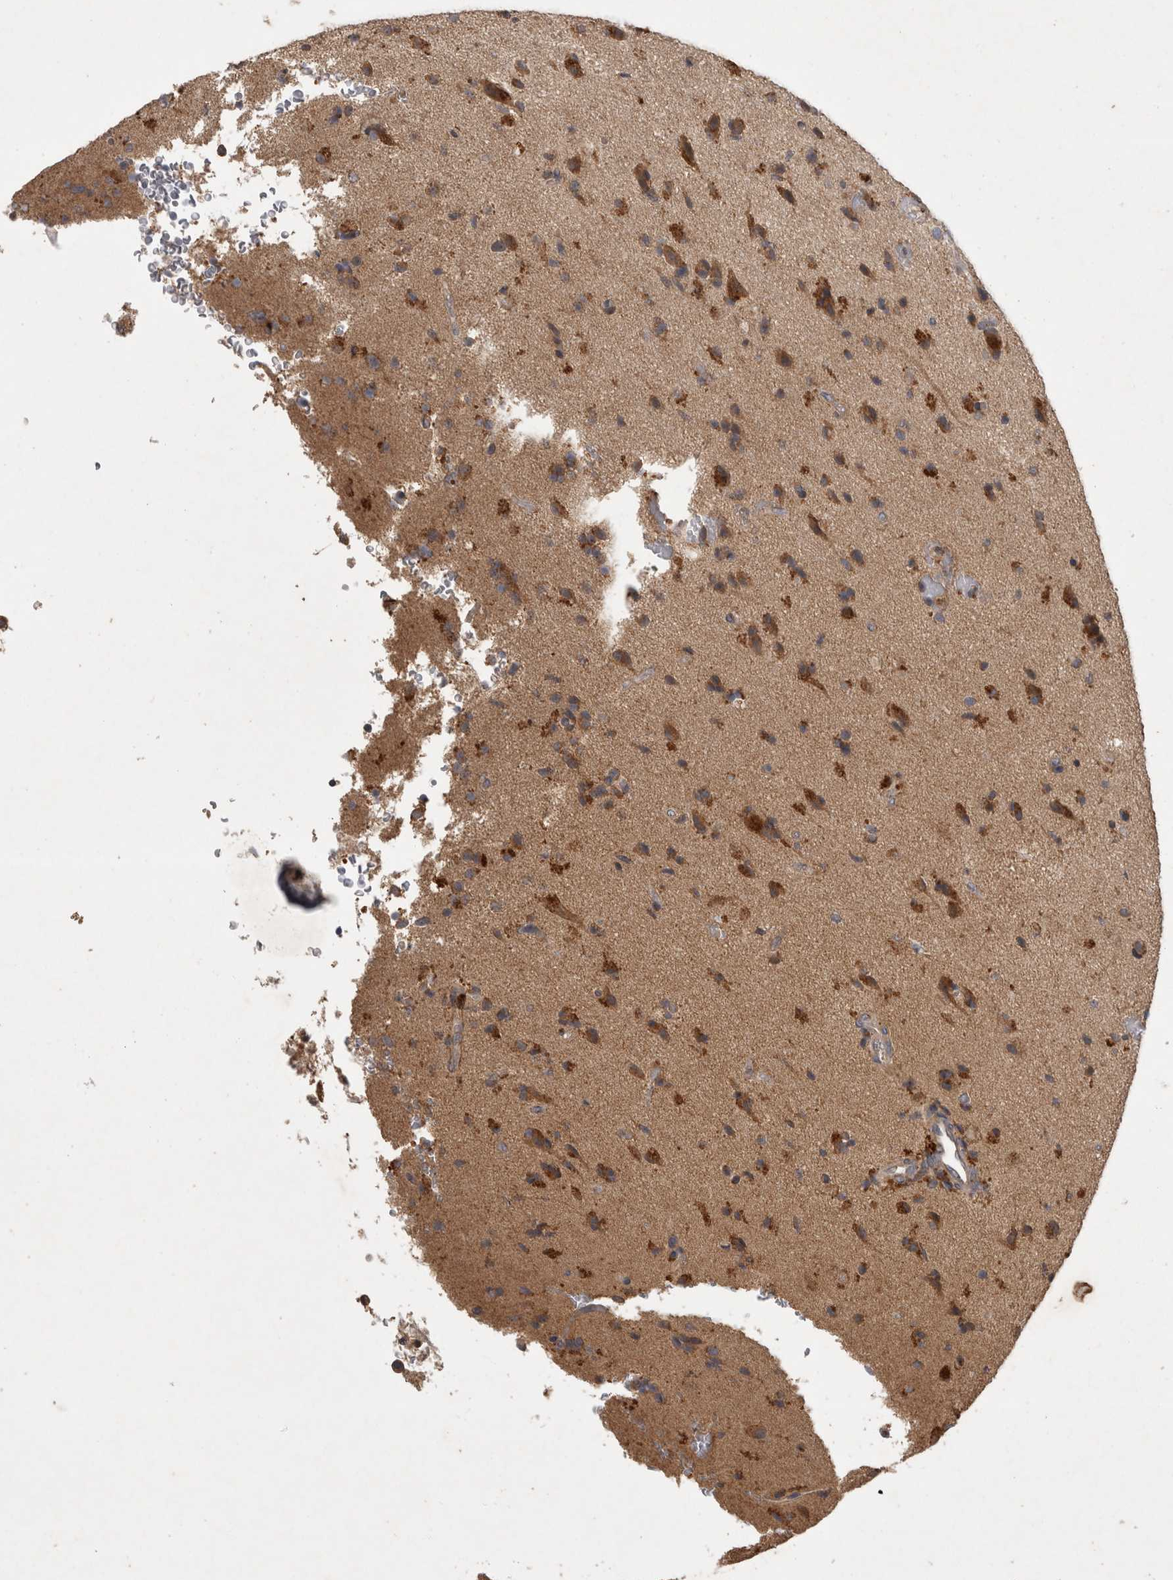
{"staining": {"intensity": "strong", "quantity": "<25%", "location": "cytoplasmic/membranous"}, "tissue": "glioma", "cell_type": "Tumor cells", "image_type": "cancer", "snomed": [{"axis": "morphology", "description": "Glioma, malignant, High grade"}, {"axis": "topography", "description": "Brain"}], "caption": "This is a micrograph of immunohistochemistry staining of malignant glioma (high-grade), which shows strong positivity in the cytoplasmic/membranous of tumor cells.", "gene": "TRMT61B", "patient": {"sex": "male", "age": 72}}